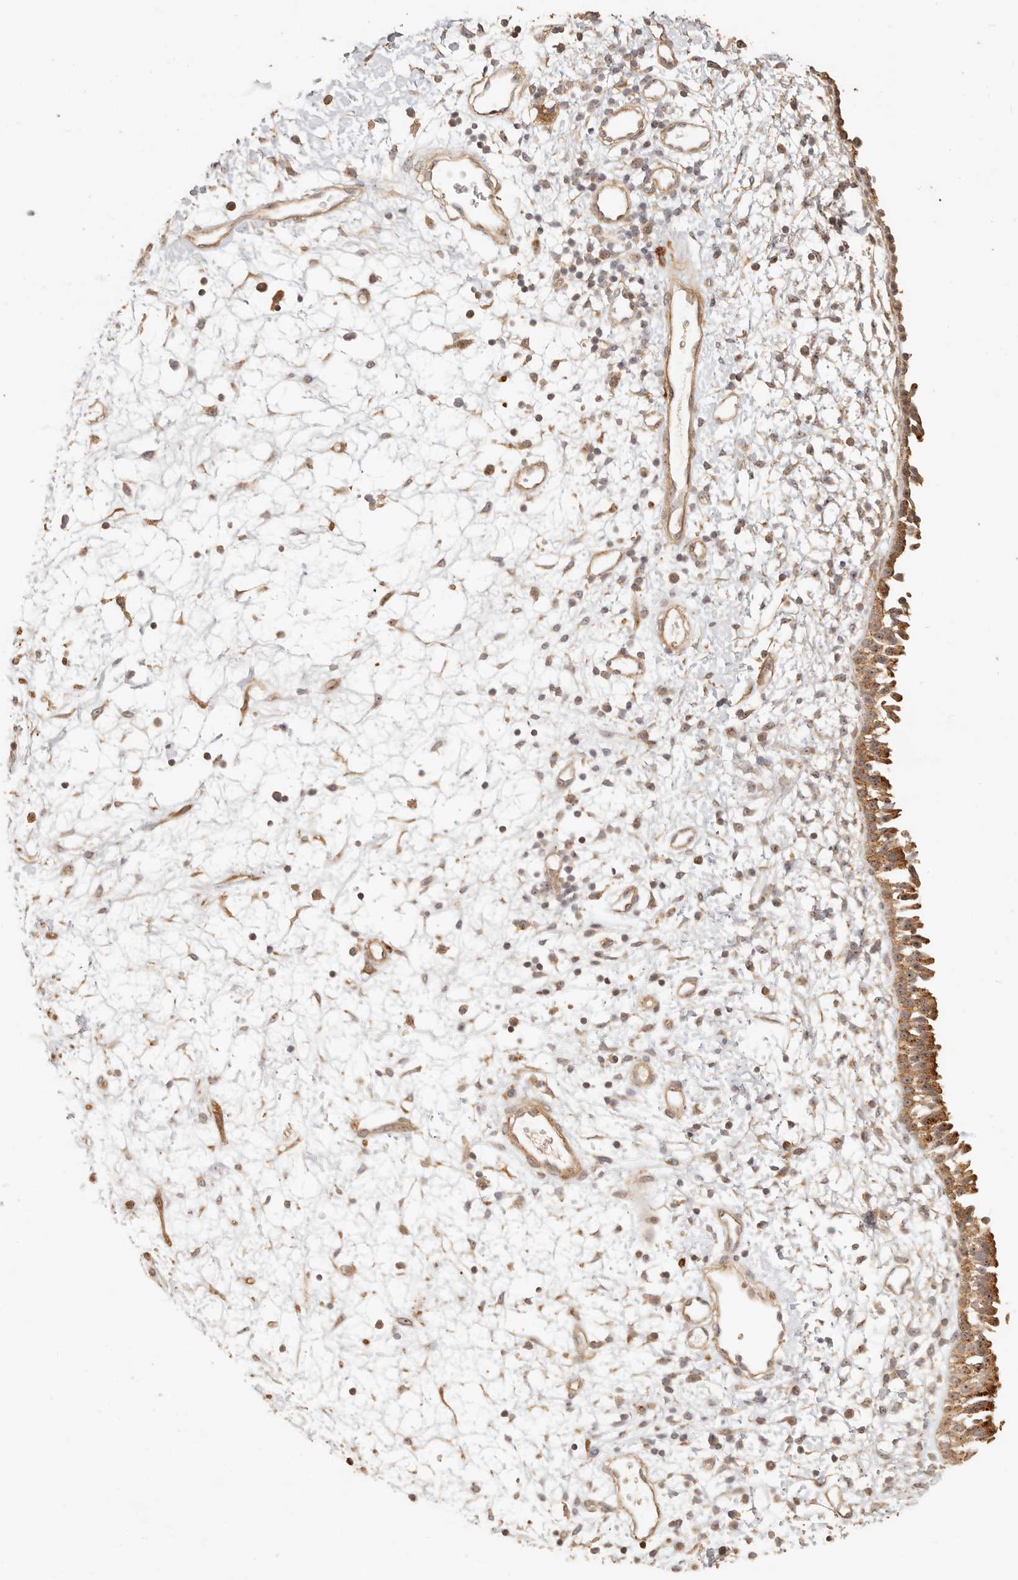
{"staining": {"intensity": "moderate", "quantity": ">75%", "location": "cytoplasmic/membranous"}, "tissue": "nasopharynx", "cell_type": "Respiratory epithelial cells", "image_type": "normal", "snomed": [{"axis": "morphology", "description": "Normal tissue, NOS"}, {"axis": "topography", "description": "Nasopharynx"}], "caption": "Human nasopharynx stained with a brown dye displays moderate cytoplasmic/membranous positive expression in approximately >75% of respiratory epithelial cells.", "gene": "PTPN22", "patient": {"sex": "male", "age": 22}}